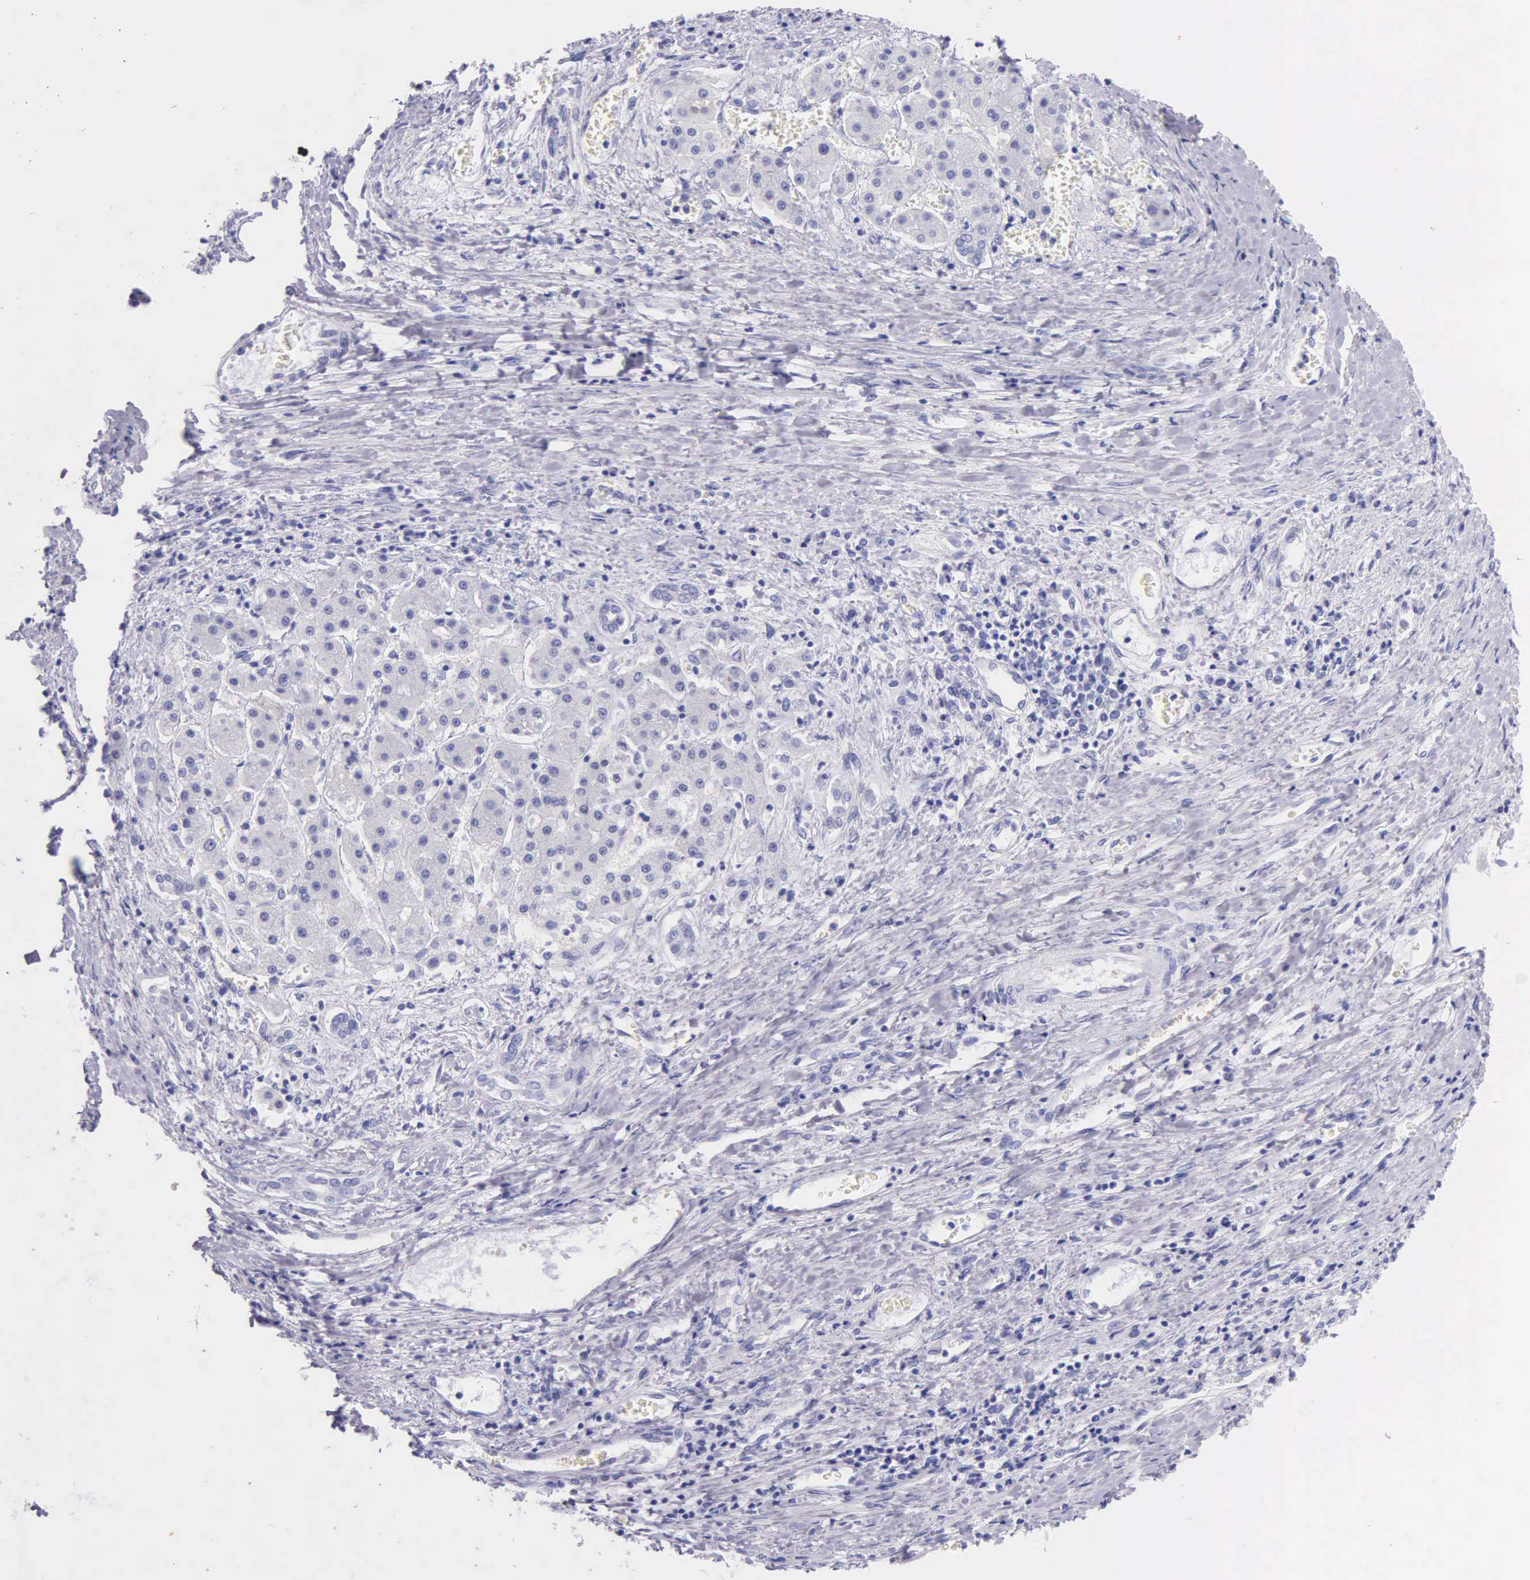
{"staining": {"intensity": "negative", "quantity": "none", "location": "none"}, "tissue": "liver cancer", "cell_type": "Tumor cells", "image_type": "cancer", "snomed": [{"axis": "morphology", "description": "Carcinoma, Hepatocellular, NOS"}, {"axis": "topography", "description": "Liver"}], "caption": "Immunohistochemistry histopathology image of neoplastic tissue: liver cancer (hepatocellular carcinoma) stained with DAB (3,3'-diaminobenzidine) shows no significant protein positivity in tumor cells. (Immunohistochemistry, brightfield microscopy, high magnification).", "gene": "KLK3", "patient": {"sex": "male", "age": 24}}